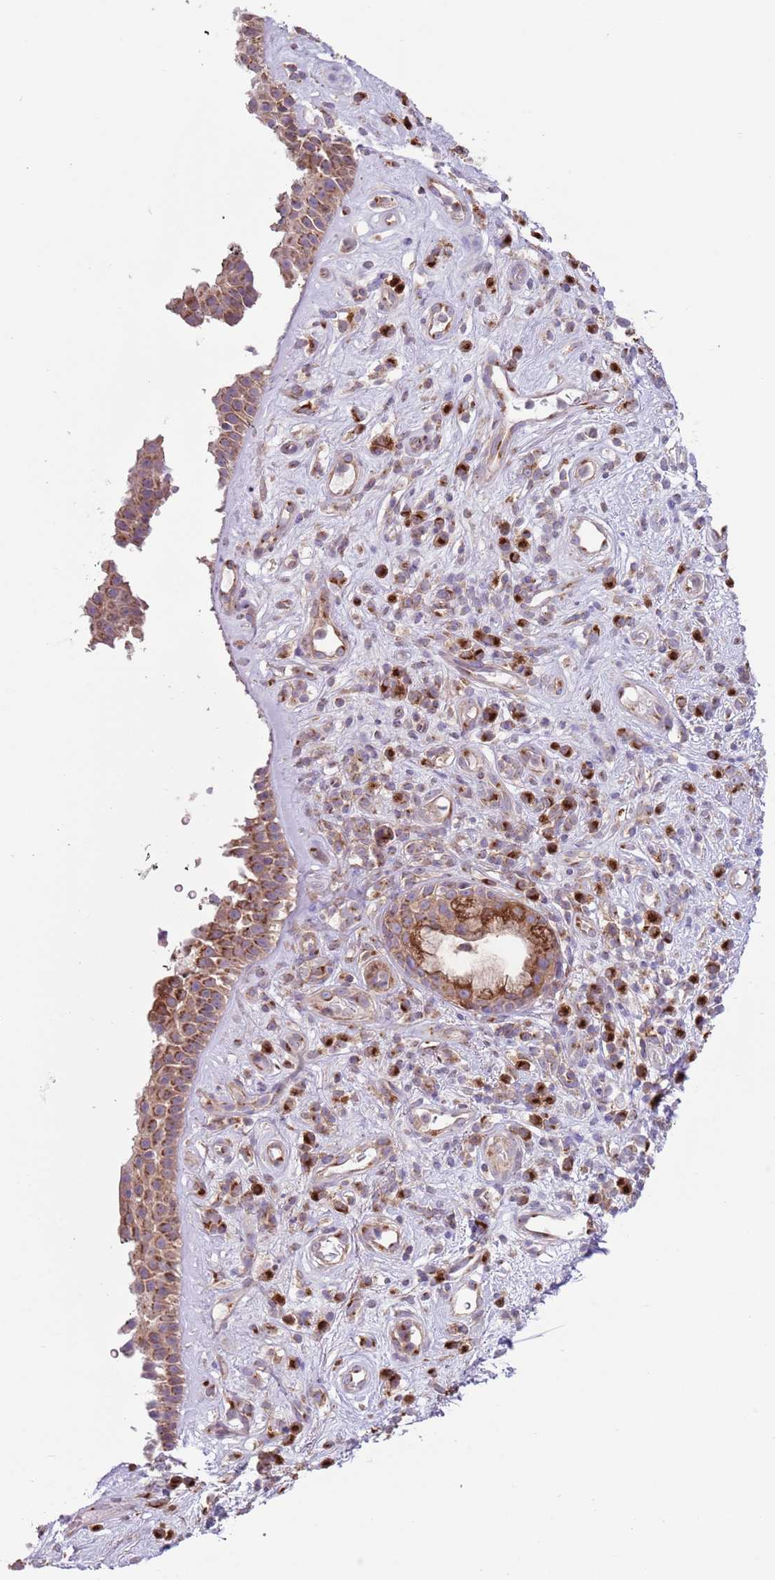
{"staining": {"intensity": "moderate", "quantity": ">75%", "location": "cytoplasmic/membranous"}, "tissue": "nasopharynx", "cell_type": "Respiratory epithelial cells", "image_type": "normal", "snomed": [{"axis": "morphology", "description": "Normal tissue, NOS"}, {"axis": "morphology", "description": "Squamous cell carcinoma, NOS"}, {"axis": "topography", "description": "Nasopharynx"}, {"axis": "topography", "description": "Head-Neck"}], "caption": "IHC photomicrograph of unremarkable nasopharynx: nasopharynx stained using immunohistochemistry (IHC) demonstrates medium levels of moderate protein expression localized specifically in the cytoplasmic/membranous of respiratory epithelial cells, appearing as a cytoplasmic/membranous brown color.", "gene": "COPE", "patient": {"sex": "male", "age": 85}}